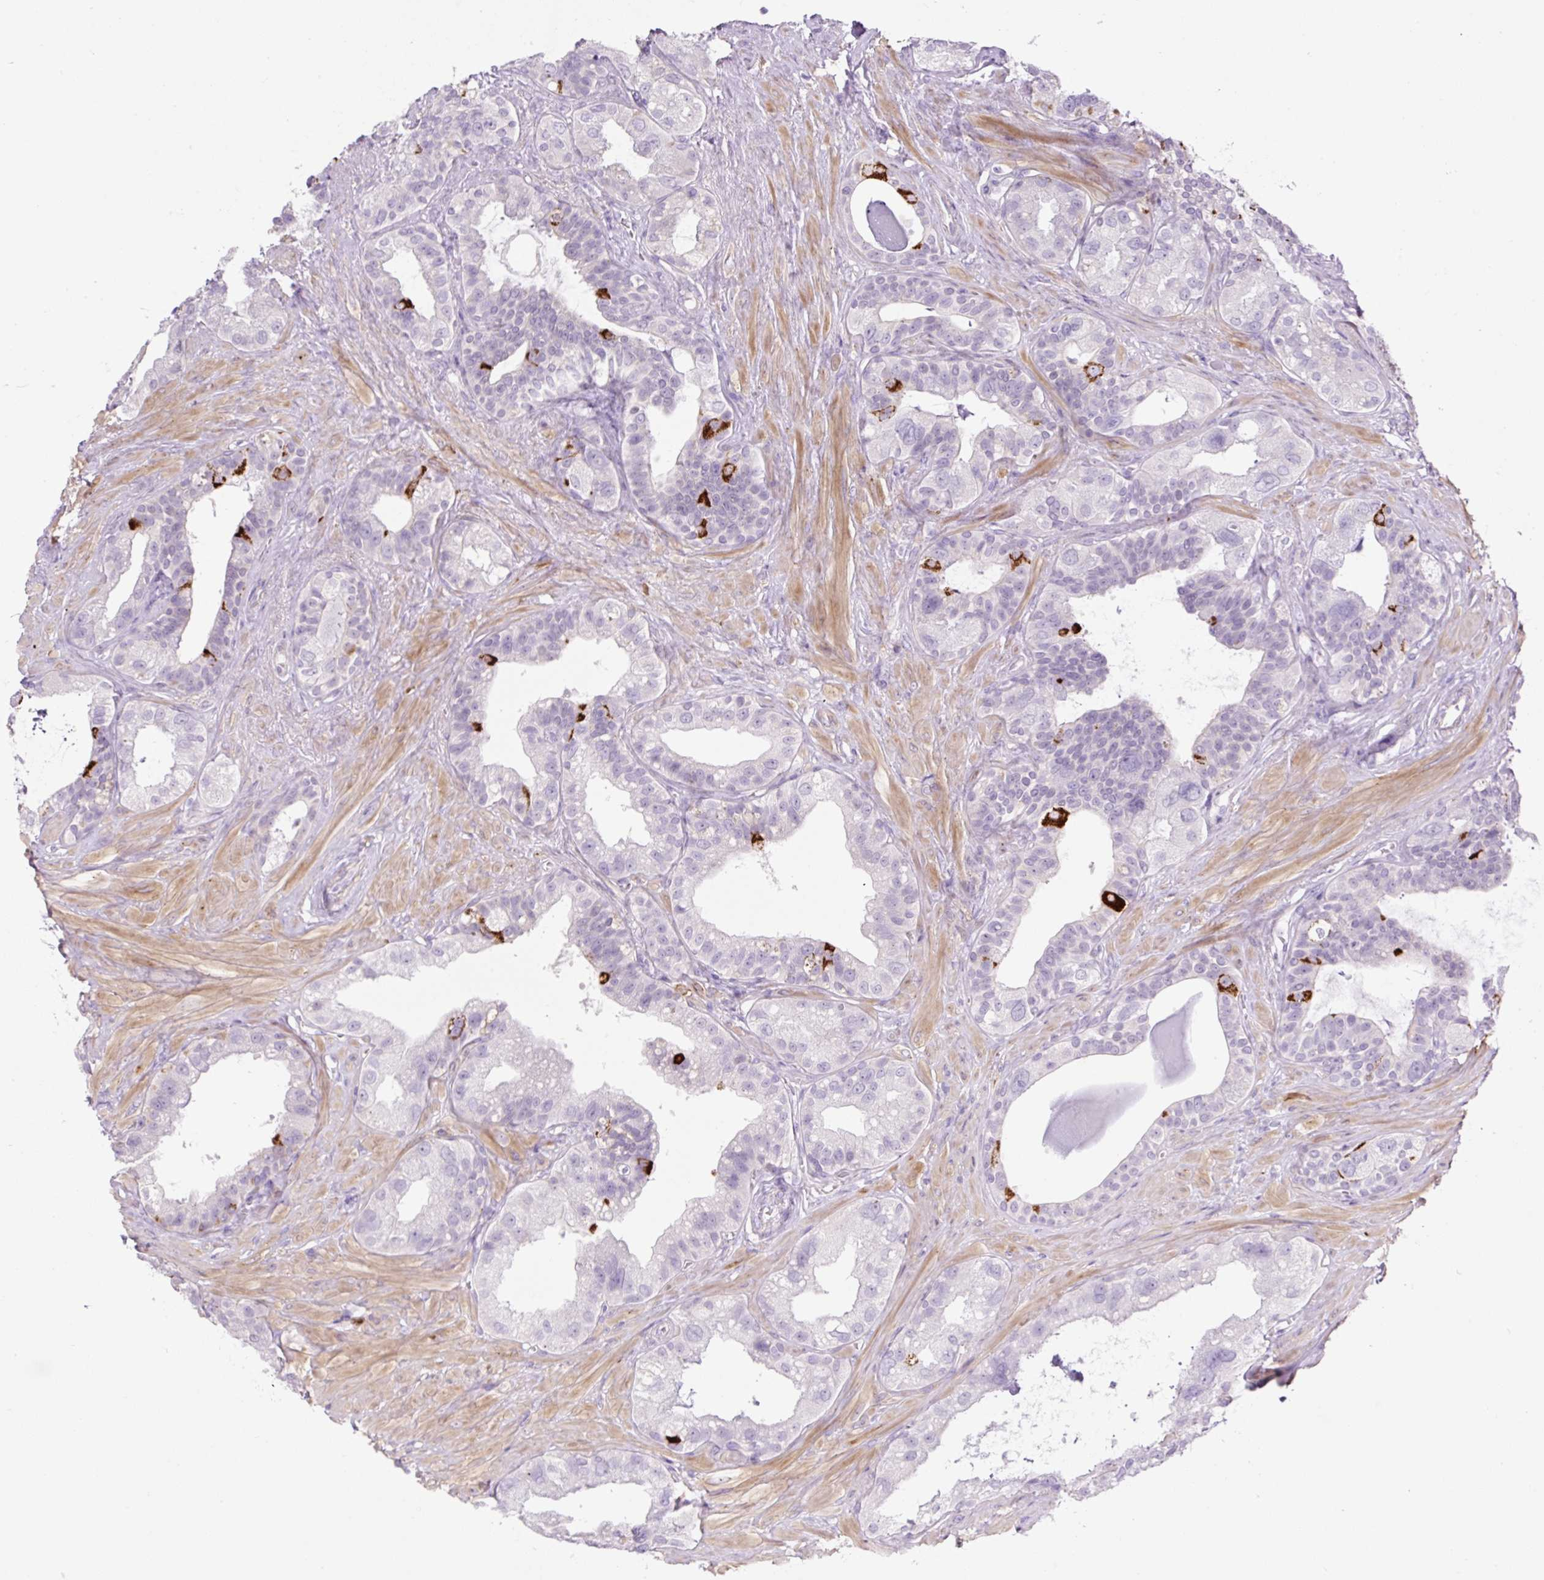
{"staining": {"intensity": "strong", "quantity": "<25%", "location": "cytoplasmic/membranous"}, "tissue": "seminal vesicle", "cell_type": "Glandular cells", "image_type": "normal", "snomed": [{"axis": "morphology", "description": "Normal tissue, NOS"}, {"axis": "topography", "description": "Seminal veicle"}, {"axis": "topography", "description": "Peripheral nerve tissue"}], "caption": "This histopathology image reveals IHC staining of normal human seminal vesicle, with medium strong cytoplasmic/membranous staining in about <25% of glandular cells.", "gene": "OGDHL", "patient": {"sex": "male", "age": 76}}